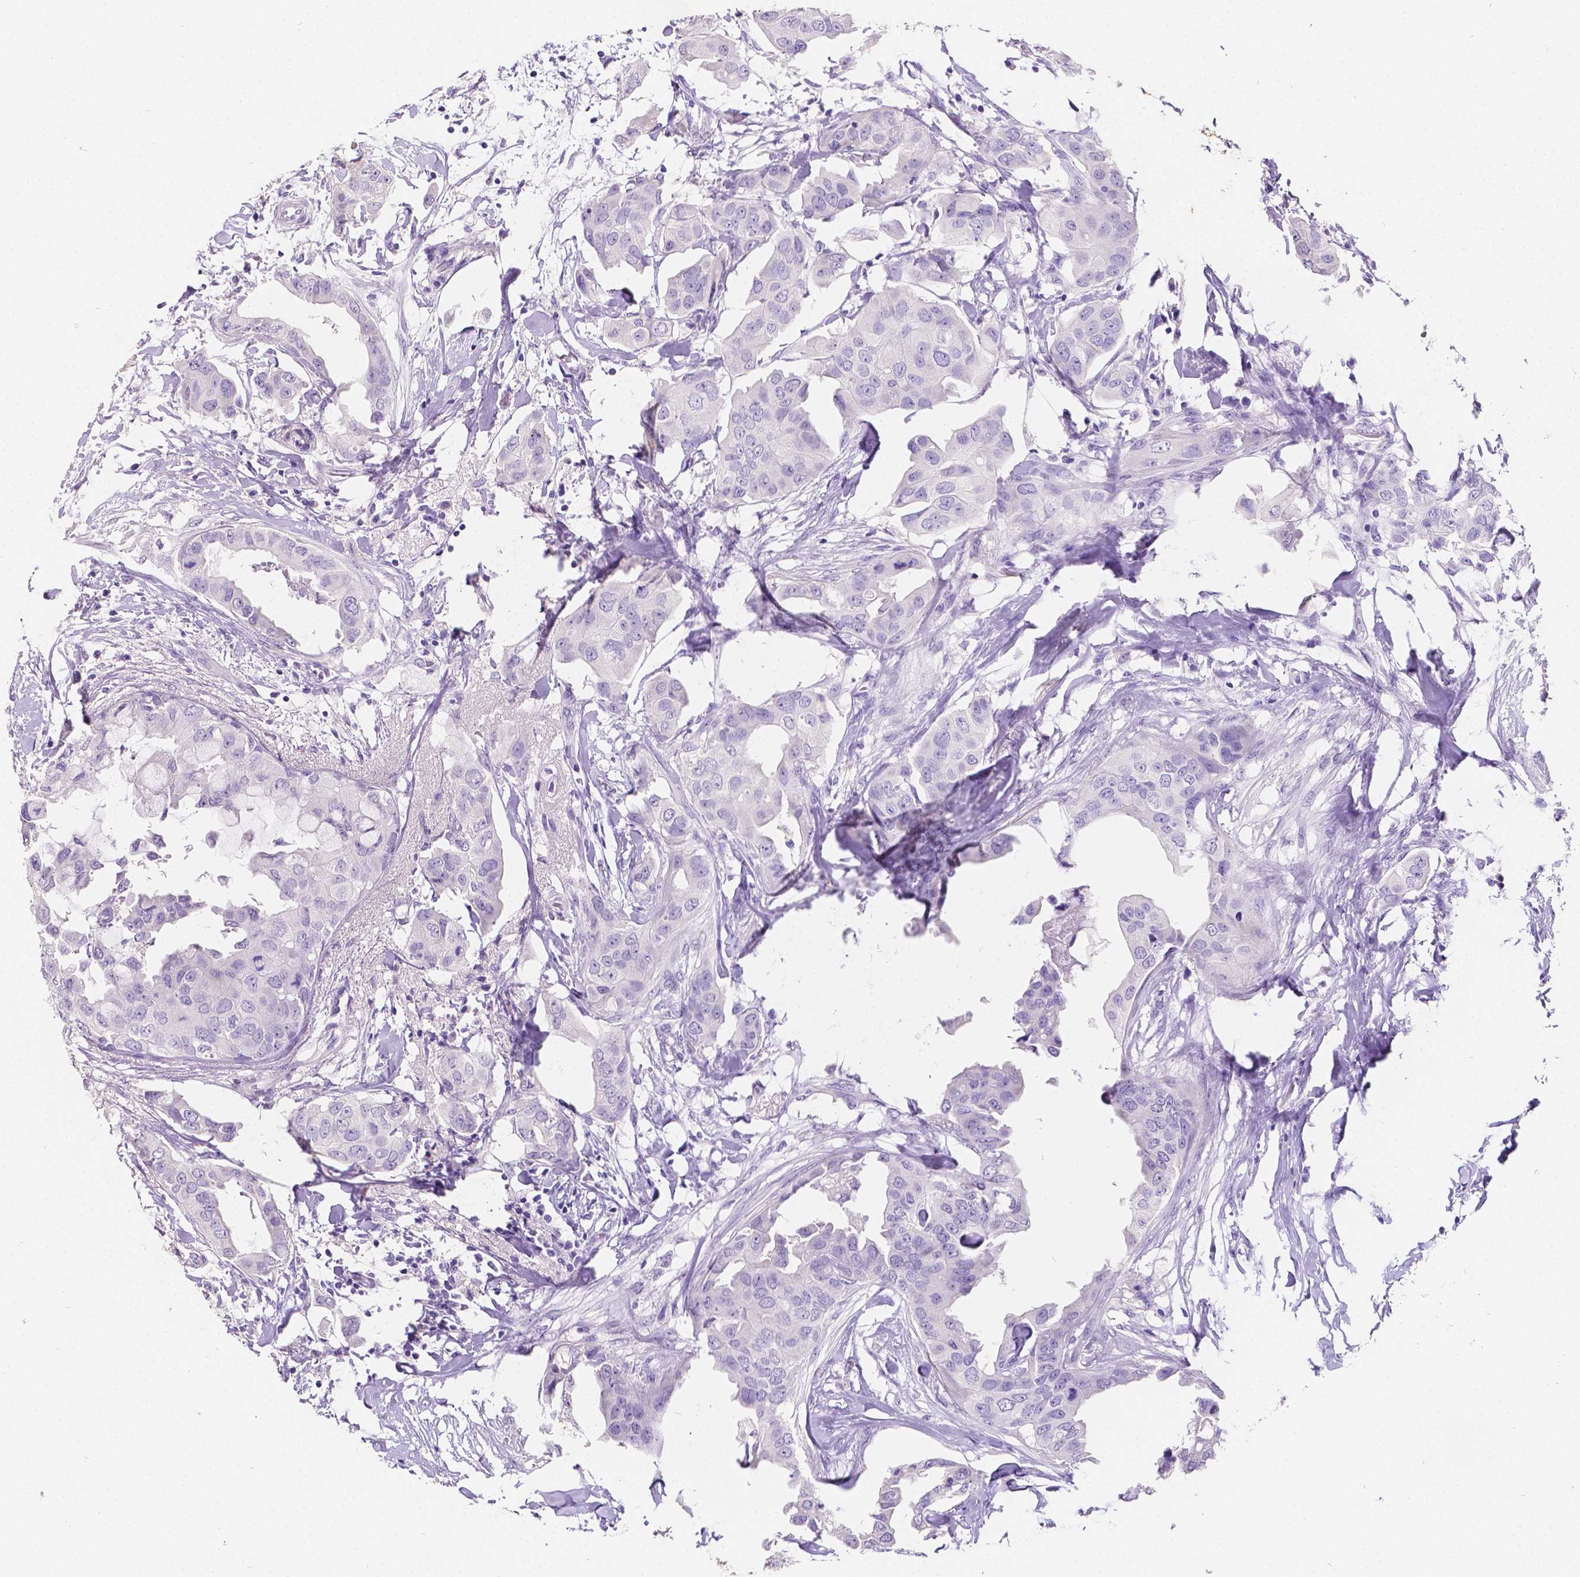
{"staining": {"intensity": "negative", "quantity": "none", "location": "none"}, "tissue": "breast cancer", "cell_type": "Tumor cells", "image_type": "cancer", "snomed": [{"axis": "morphology", "description": "Normal tissue, NOS"}, {"axis": "morphology", "description": "Duct carcinoma"}, {"axis": "topography", "description": "Breast"}], "caption": "High magnification brightfield microscopy of breast invasive ductal carcinoma stained with DAB (3,3'-diaminobenzidine) (brown) and counterstained with hematoxylin (blue): tumor cells show no significant expression.", "gene": "SATB2", "patient": {"sex": "female", "age": 40}}